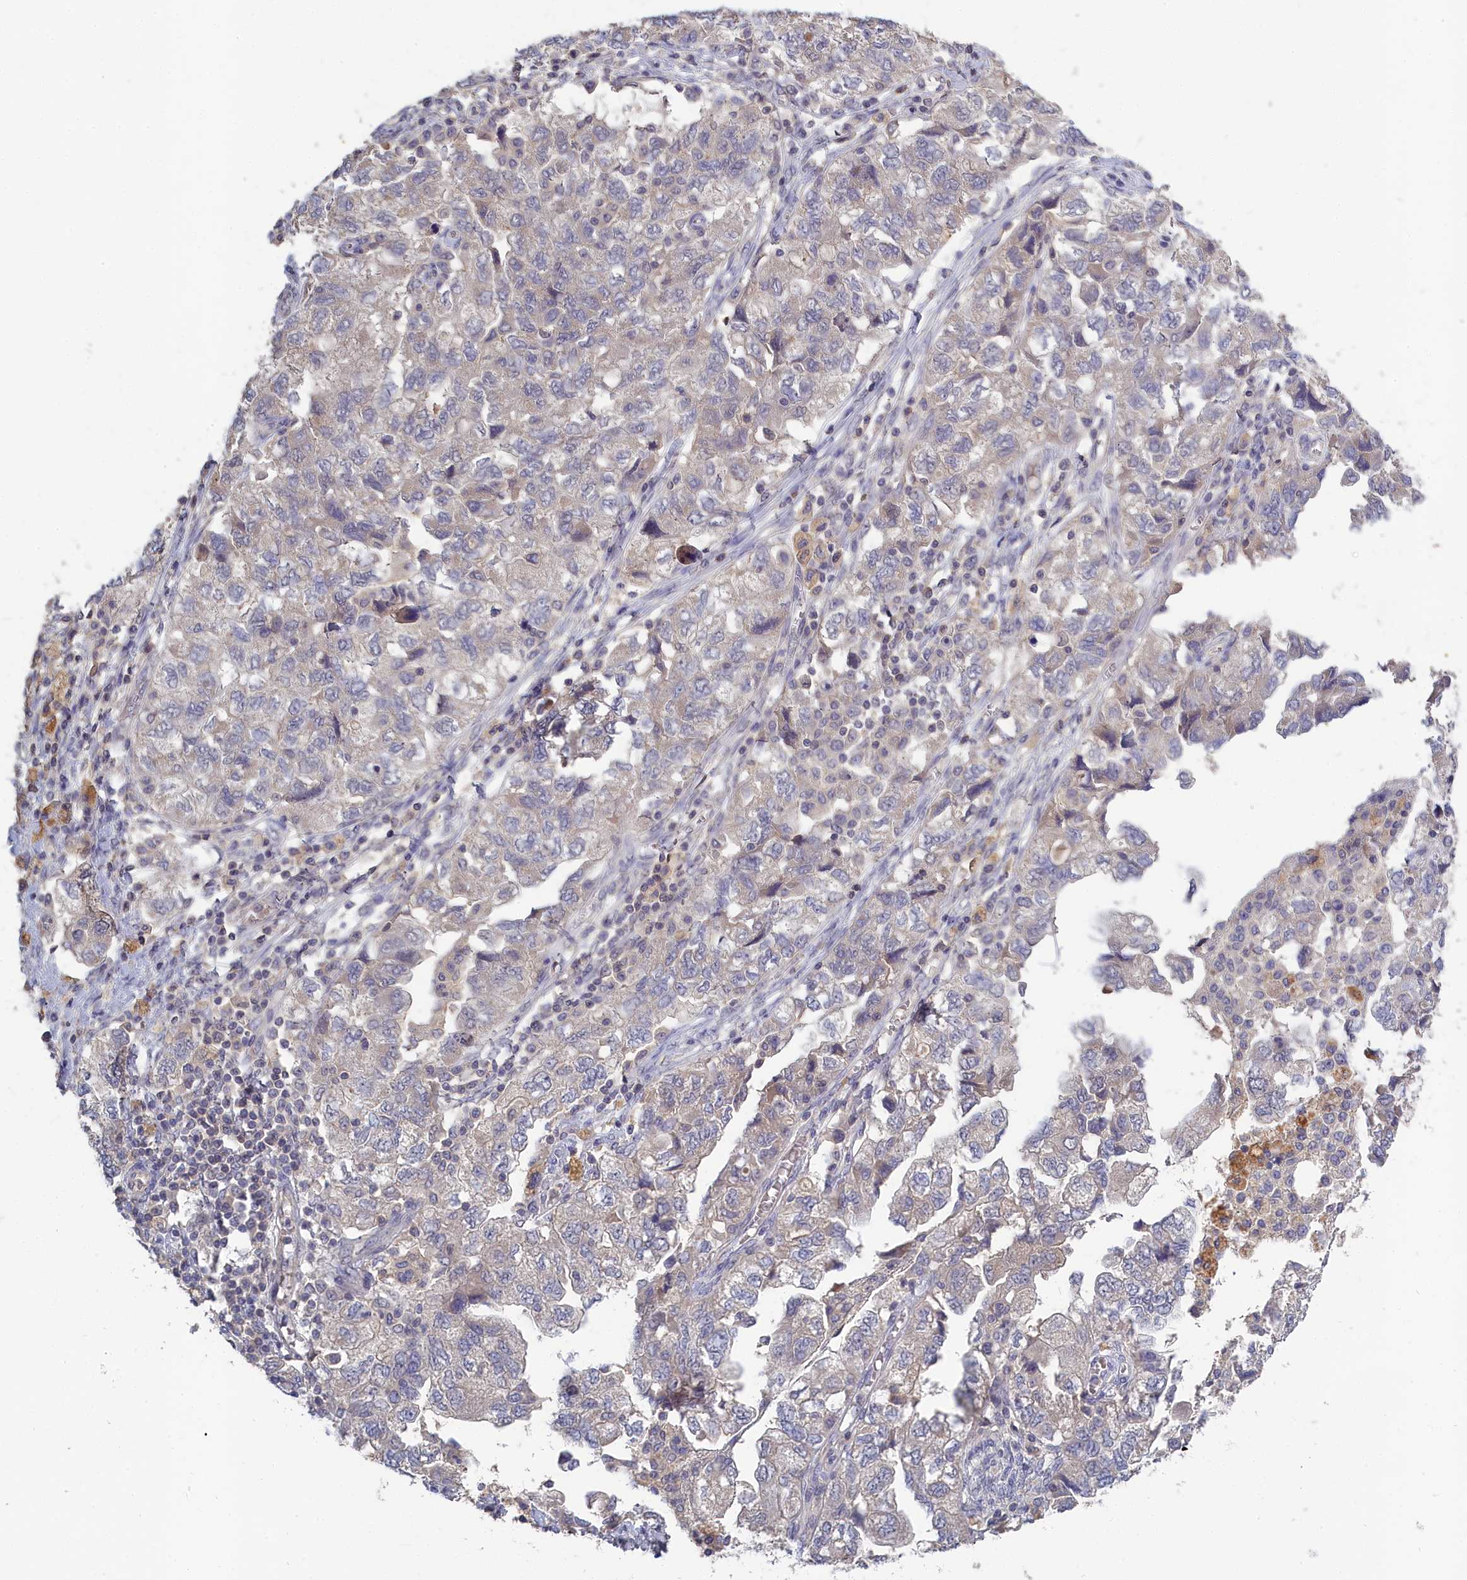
{"staining": {"intensity": "negative", "quantity": "none", "location": "none"}, "tissue": "ovarian cancer", "cell_type": "Tumor cells", "image_type": "cancer", "snomed": [{"axis": "morphology", "description": "Carcinoma, NOS"}, {"axis": "morphology", "description": "Cystadenocarcinoma, serous, NOS"}, {"axis": "topography", "description": "Ovary"}], "caption": "An IHC photomicrograph of ovarian cancer is shown. There is no staining in tumor cells of ovarian cancer.", "gene": "CELF5", "patient": {"sex": "female", "age": 69}}